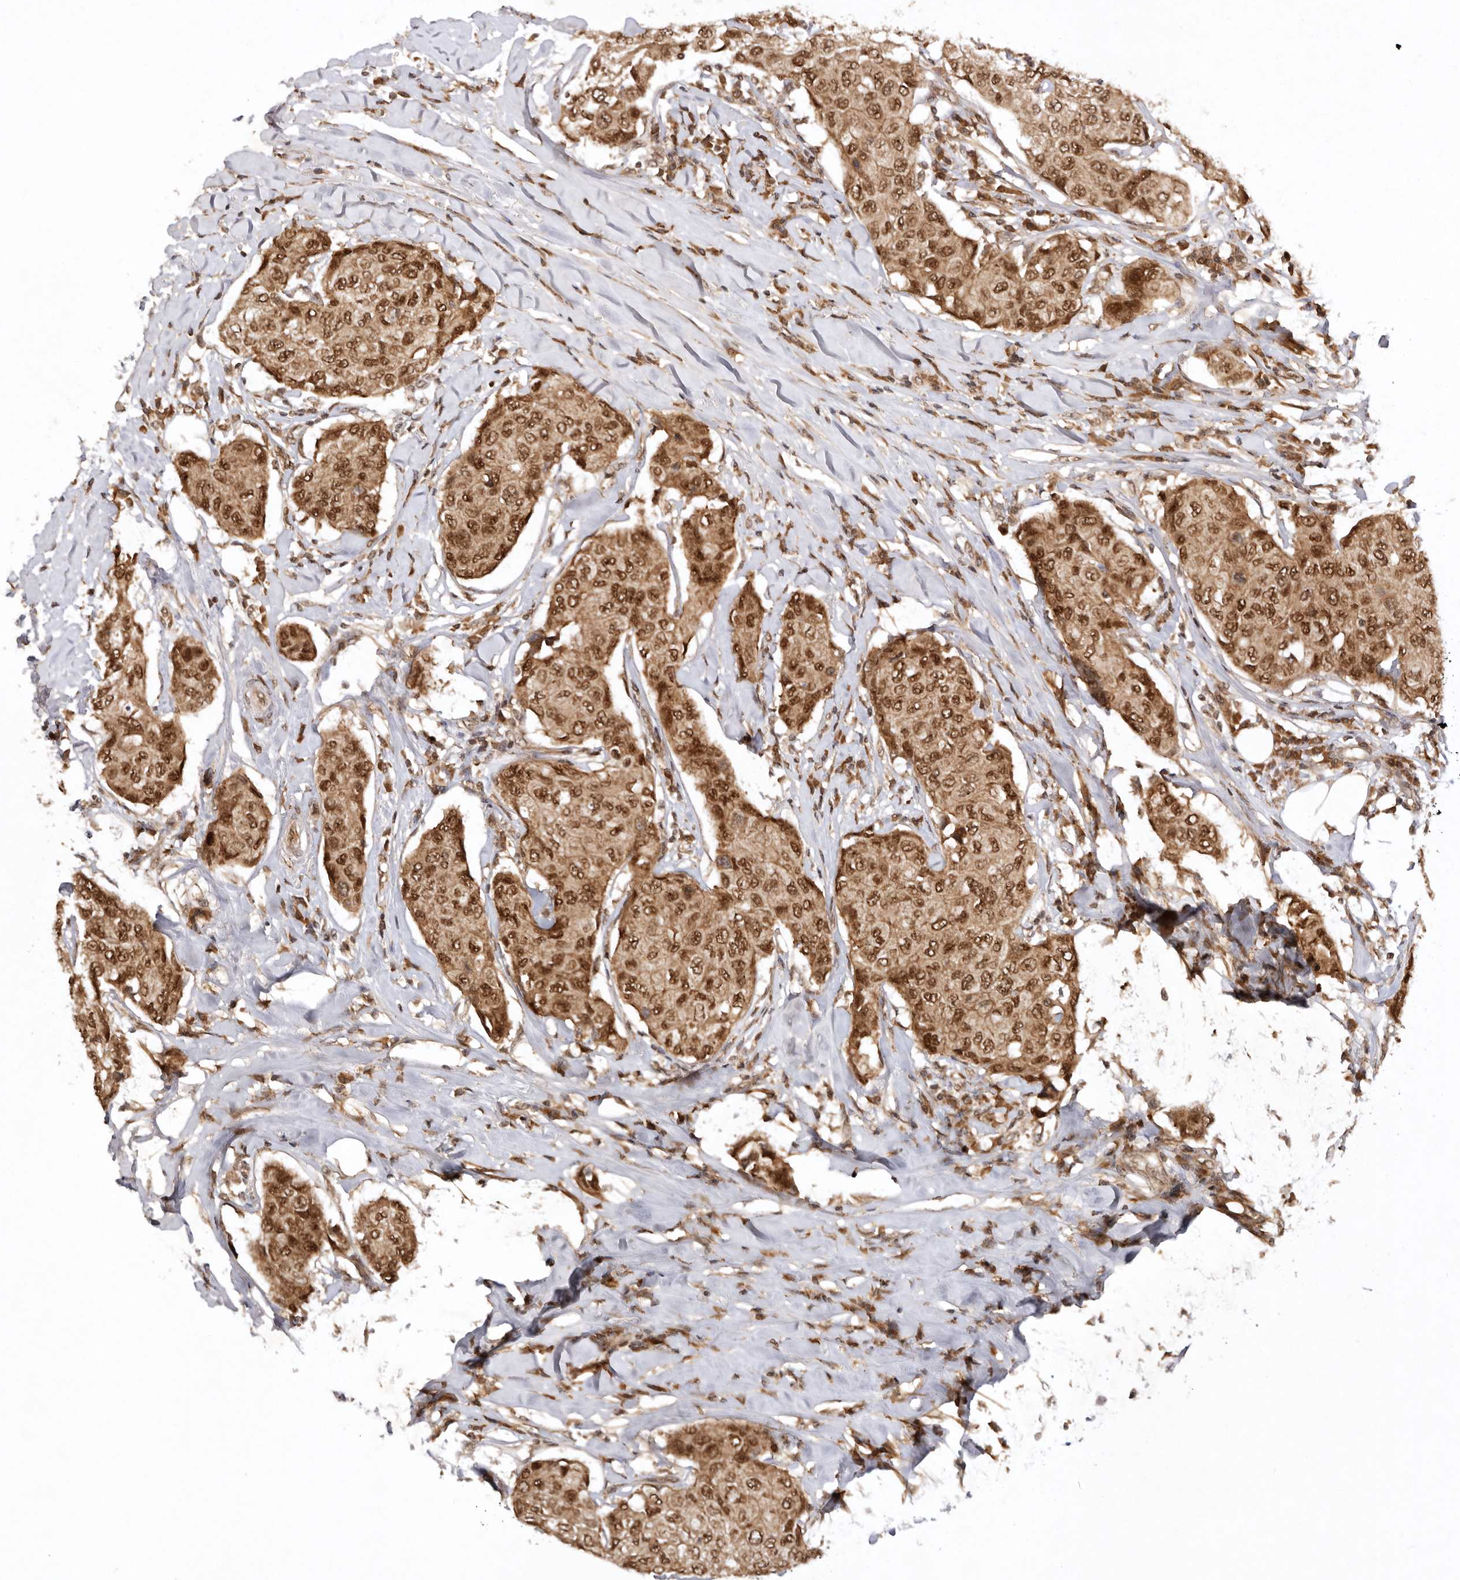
{"staining": {"intensity": "moderate", "quantity": ">75%", "location": "cytoplasmic/membranous,nuclear"}, "tissue": "breast cancer", "cell_type": "Tumor cells", "image_type": "cancer", "snomed": [{"axis": "morphology", "description": "Duct carcinoma"}, {"axis": "topography", "description": "Breast"}], "caption": "A high-resolution micrograph shows immunohistochemistry staining of infiltrating ductal carcinoma (breast), which displays moderate cytoplasmic/membranous and nuclear staining in approximately >75% of tumor cells. The protein of interest is shown in brown color, while the nuclei are stained blue.", "gene": "TARS2", "patient": {"sex": "female", "age": 80}}